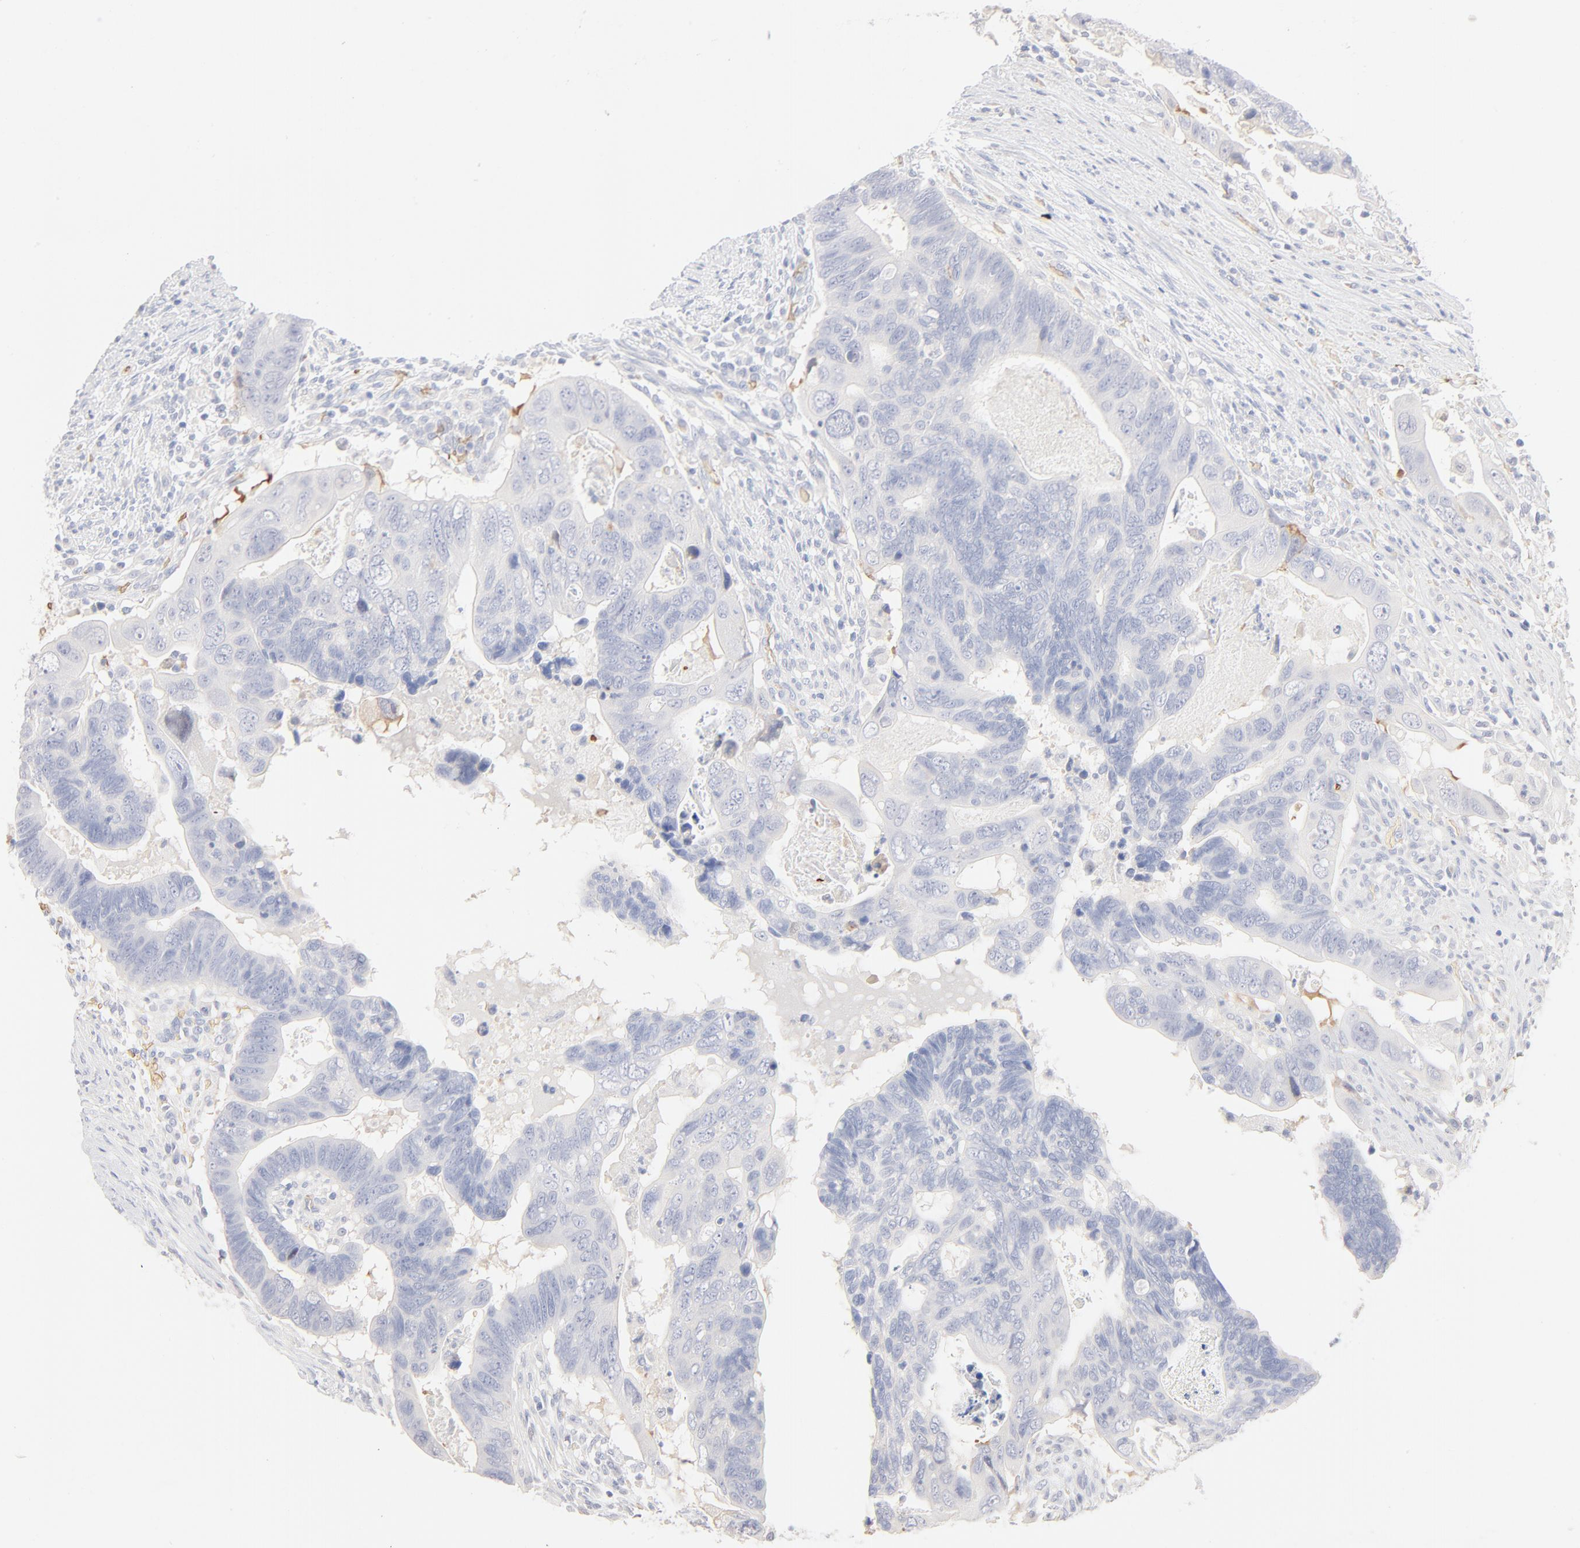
{"staining": {"intensity": "negative", "quantity": "none", "location": "none"}, "tissue": "colorectal cancer", "cell_type": "Tumor cells", "image_type": "cancer", "snomed": [{"axis": "morphology", "description": "Adenocarcinoma, NOS"}, {"axis": "topography", "description": "Rectum"}], "caption": "Tumor cells are negative for protein expression in human colorectal cancer.", "gene": "SPTB", "patient": {"sex": "male", "age": 53}}